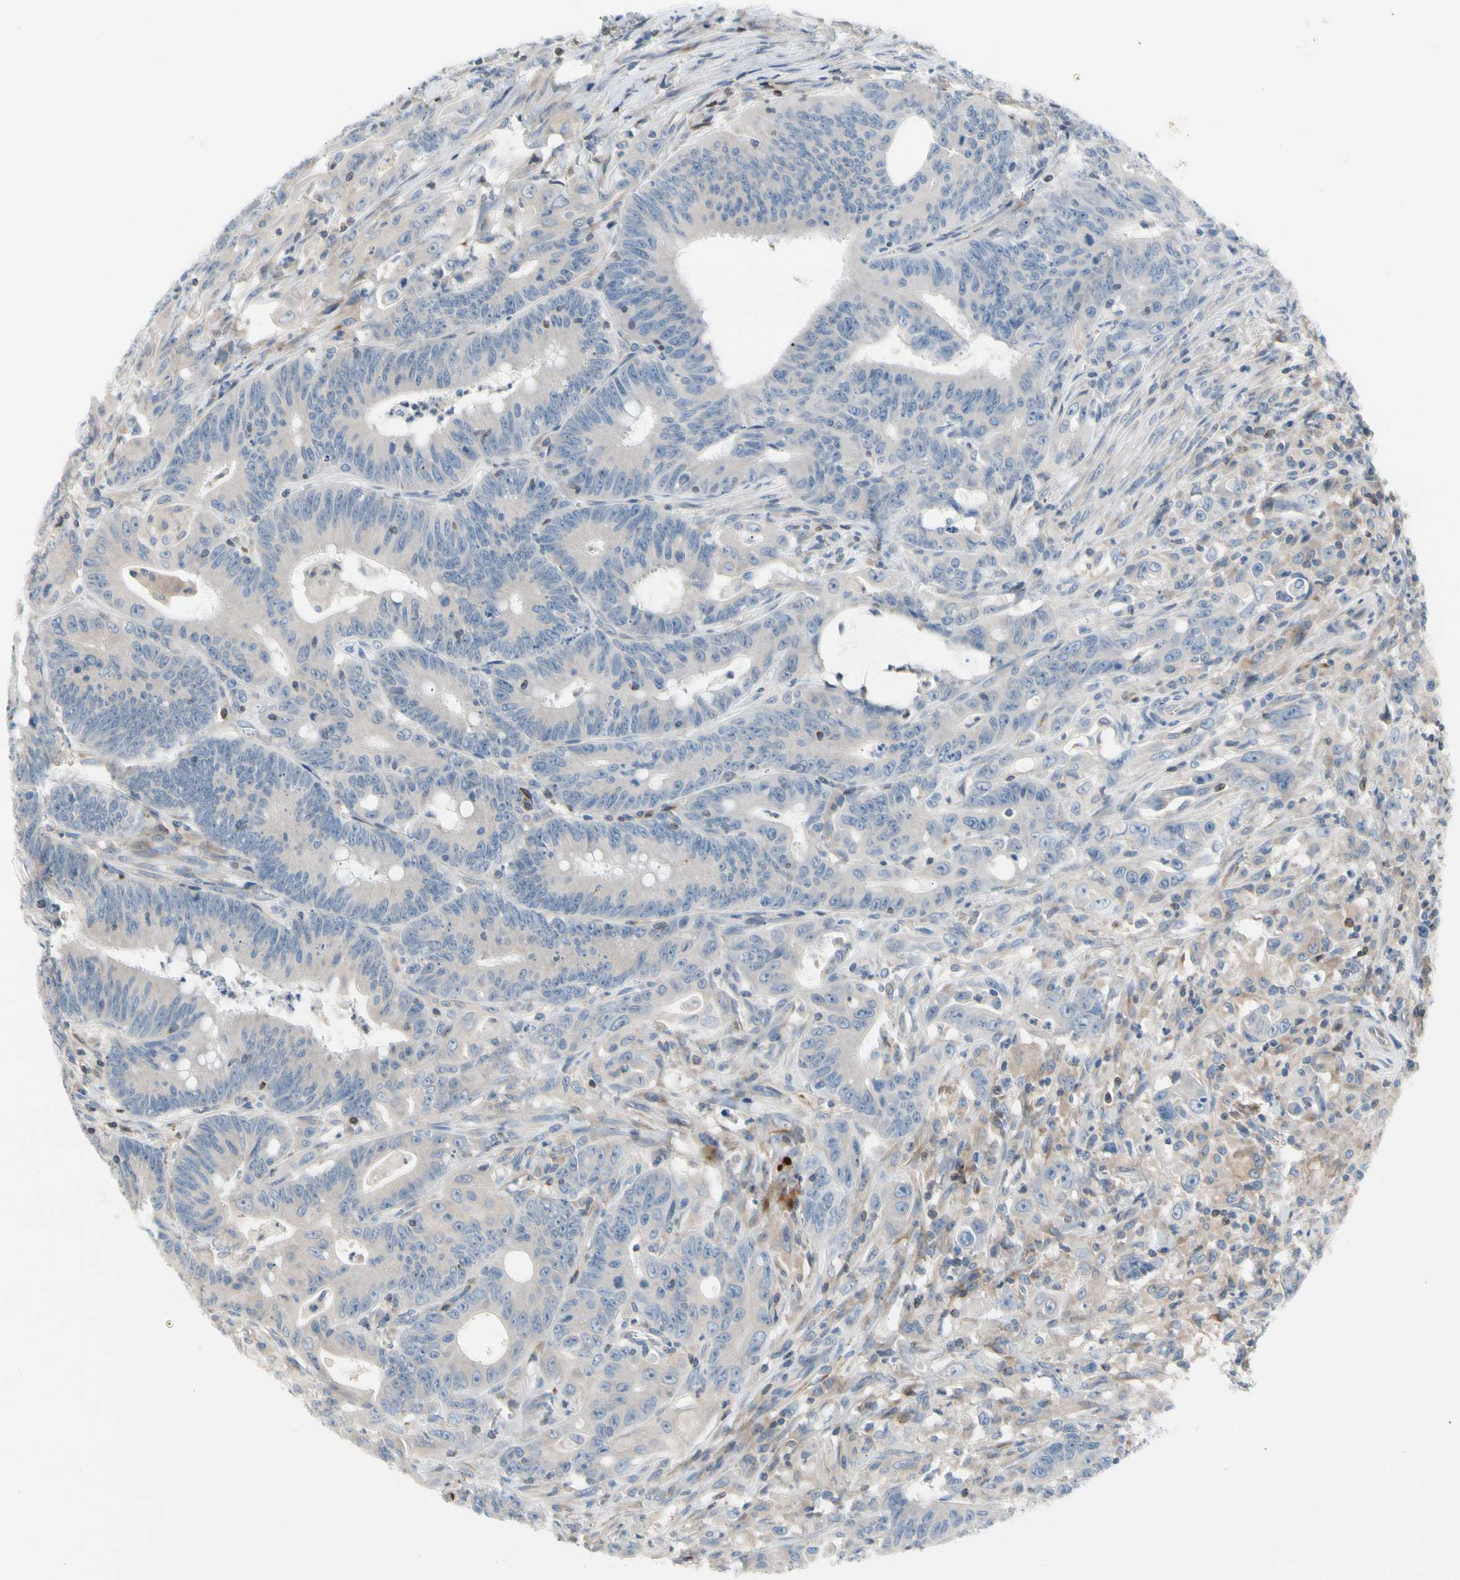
{"staining": {"intensity": "negative", "quantity": "none", "location": "none"}, "tissue": "colorectal cancer", "cell_type": "Tumor cells", "image_type": "cancer", "snomed": [{"axis": "morphology", "description": "Adenocarcinoma, NOS"}, {"axis": "topography", "description": "Colon"}], "caption": "A histopathology image of colorectal cancer (adenocarcinoma) stained for a protein displays no brown staining in tumor cells. (IHC, brightfield microscopy, high magnification).", "gene": "MAP3K3", "patient": {"sex": "male", "age": 45}}